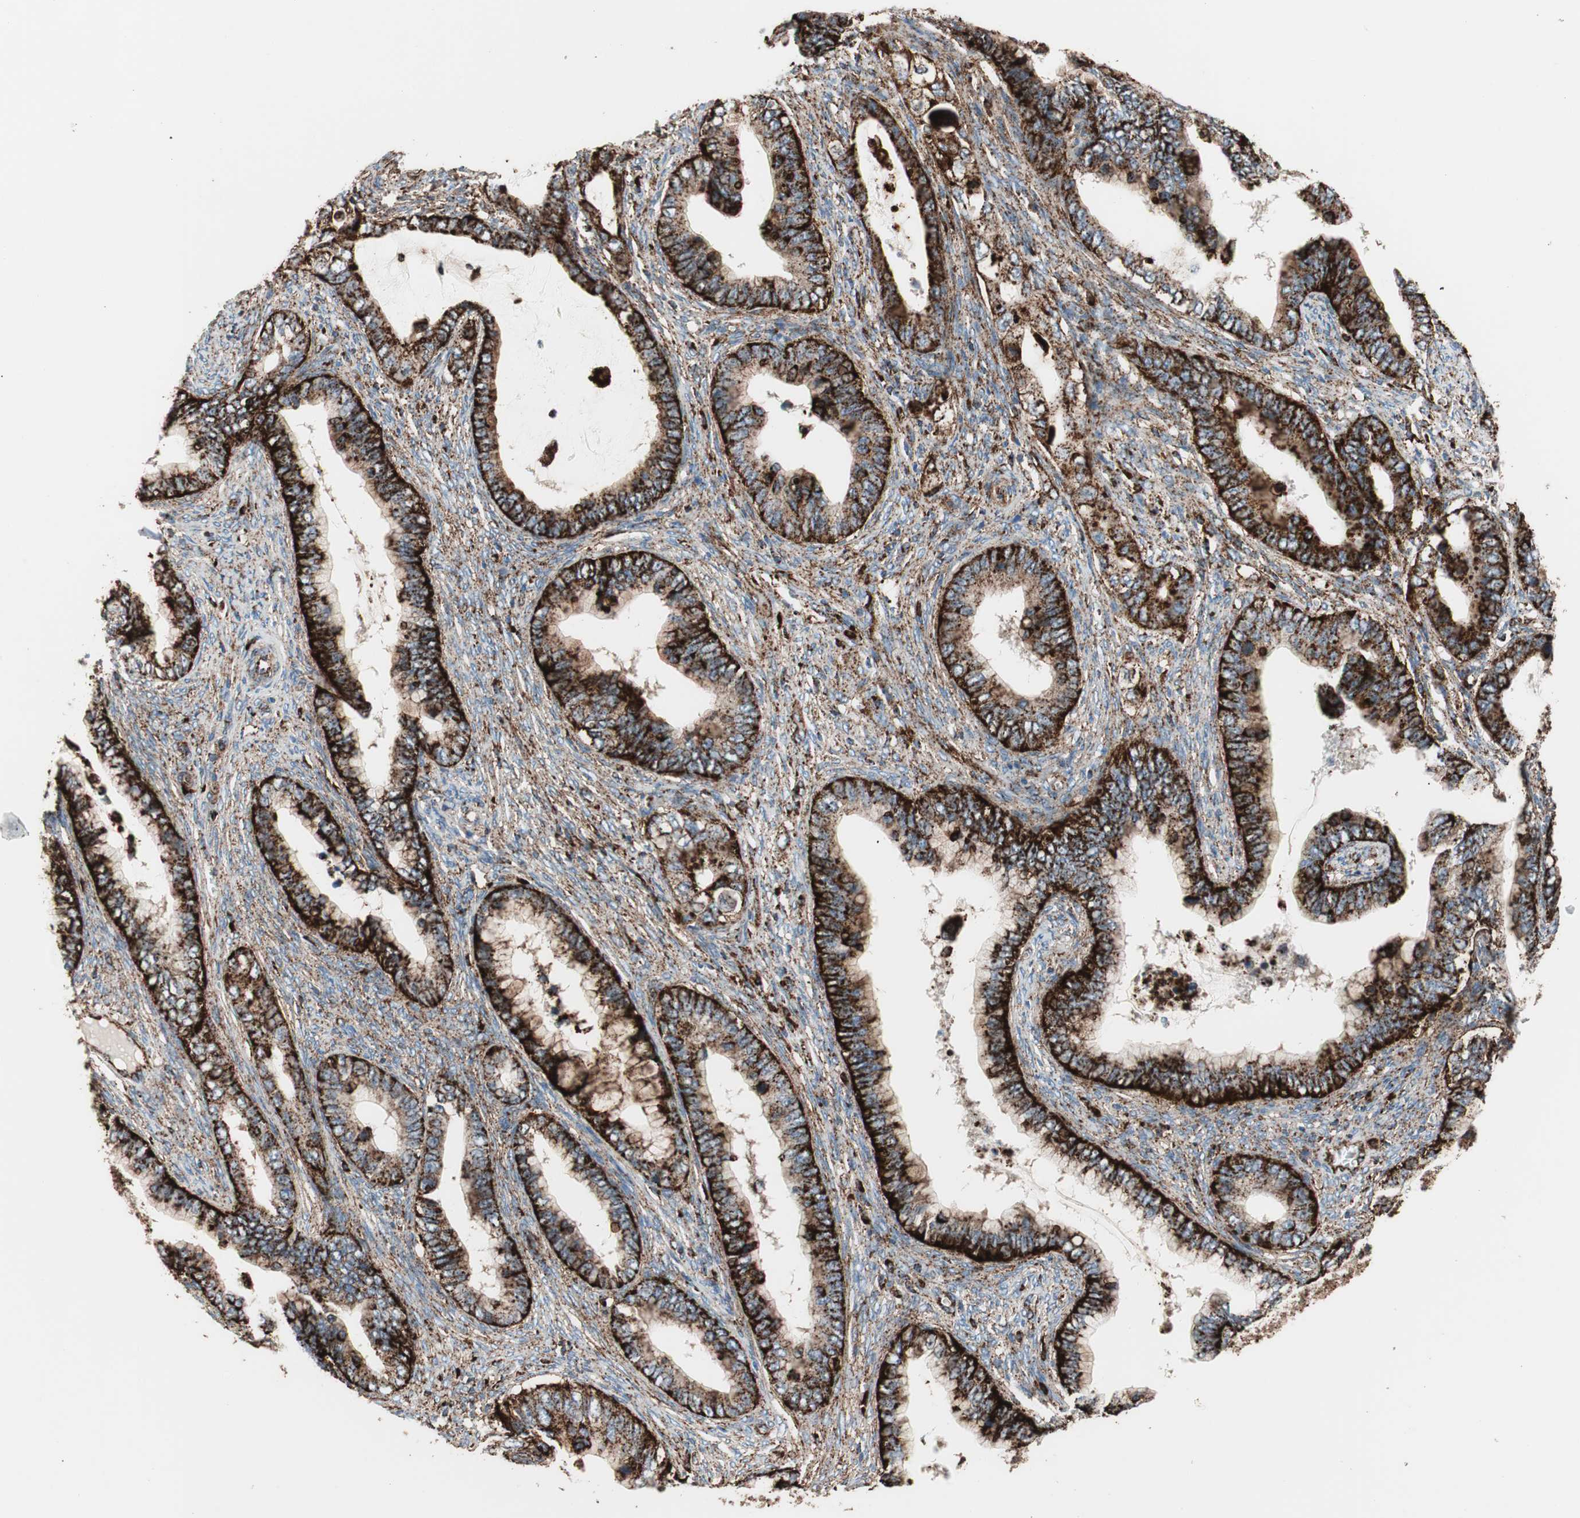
{"staining": {"intensity": "strong", "quantity": ">75%", "location": "cytoplasmic/membranous"}, "tissue": "cervical cancer", "cell_type": "Tumor cells", "image_type": "cancer", "snomed": [{"axis": "morphology", "description": "Adenocarcinoma, NOS"}, {"axis": "topography", "description": "Cervix"}], "caption": "A brown stain shows strong cytoplasmic/membranous expression of a protein in adenocarcinoma (cervical) tumor cells.", "gene": "LAMP1", "patient": {"sex": "female", "age": 44}}